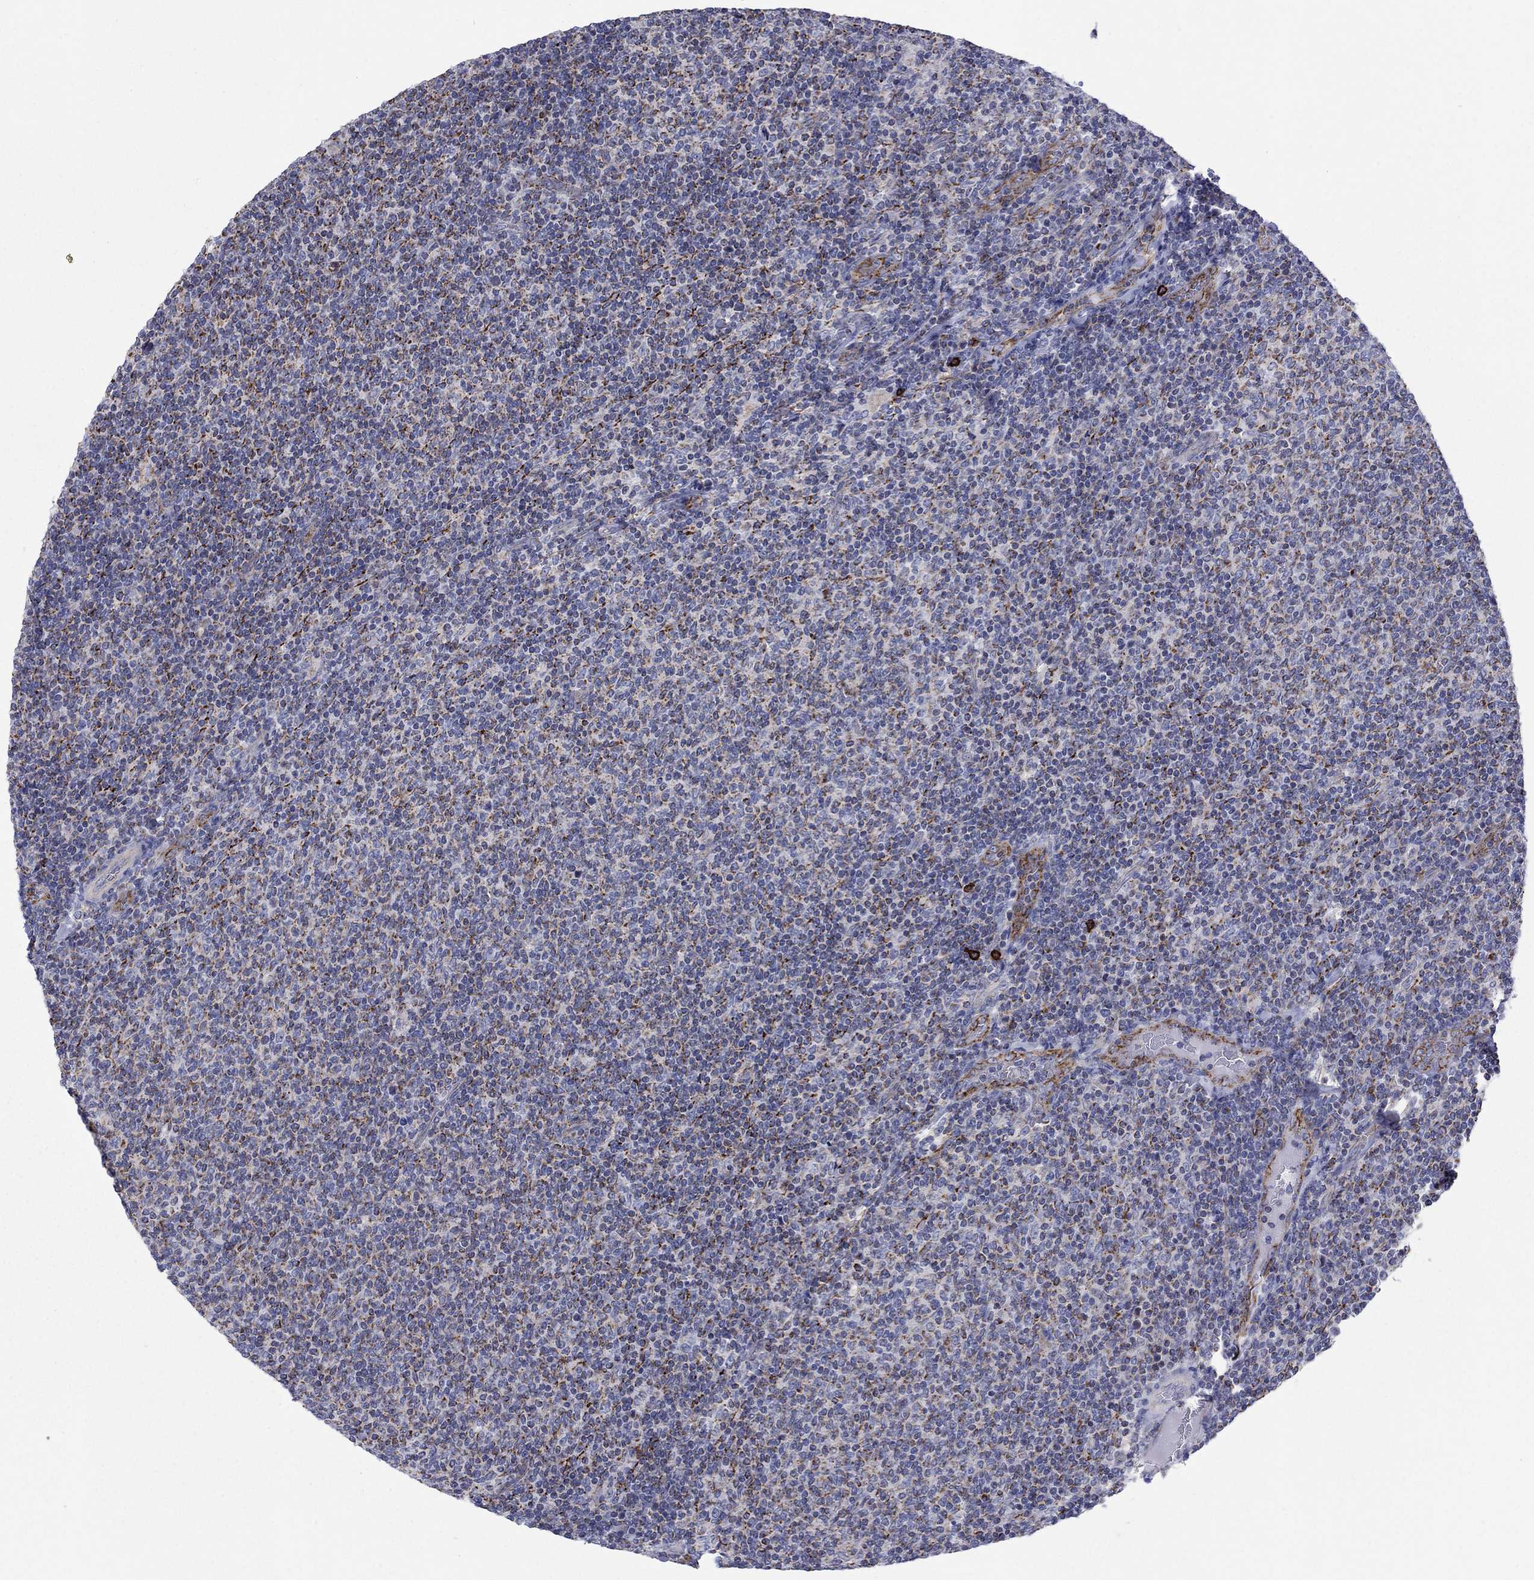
{"staining": {"intensity": "strong", "quantity": "25%-75%", "location": "cytoplasmic/membranous"}, "tissue": "lymphoma", "cell_type": "Tumor cells", "image_type": "cancer", "snomed": [{"axis": "morphology", "description": "Malignant lymphoma, non-Hodgkin's type, Low grade"}, {"axis": "topography", "description": "Lymph node"}], "caption": "This image demonstrates immunohistochemistry staining of human lymphoma, with high strong cytoplasmic/membranous staining in approximately 25%-75% of tumor cells.", "gene": "CISD1", "patient": {"sex": "male", "age": 52}}